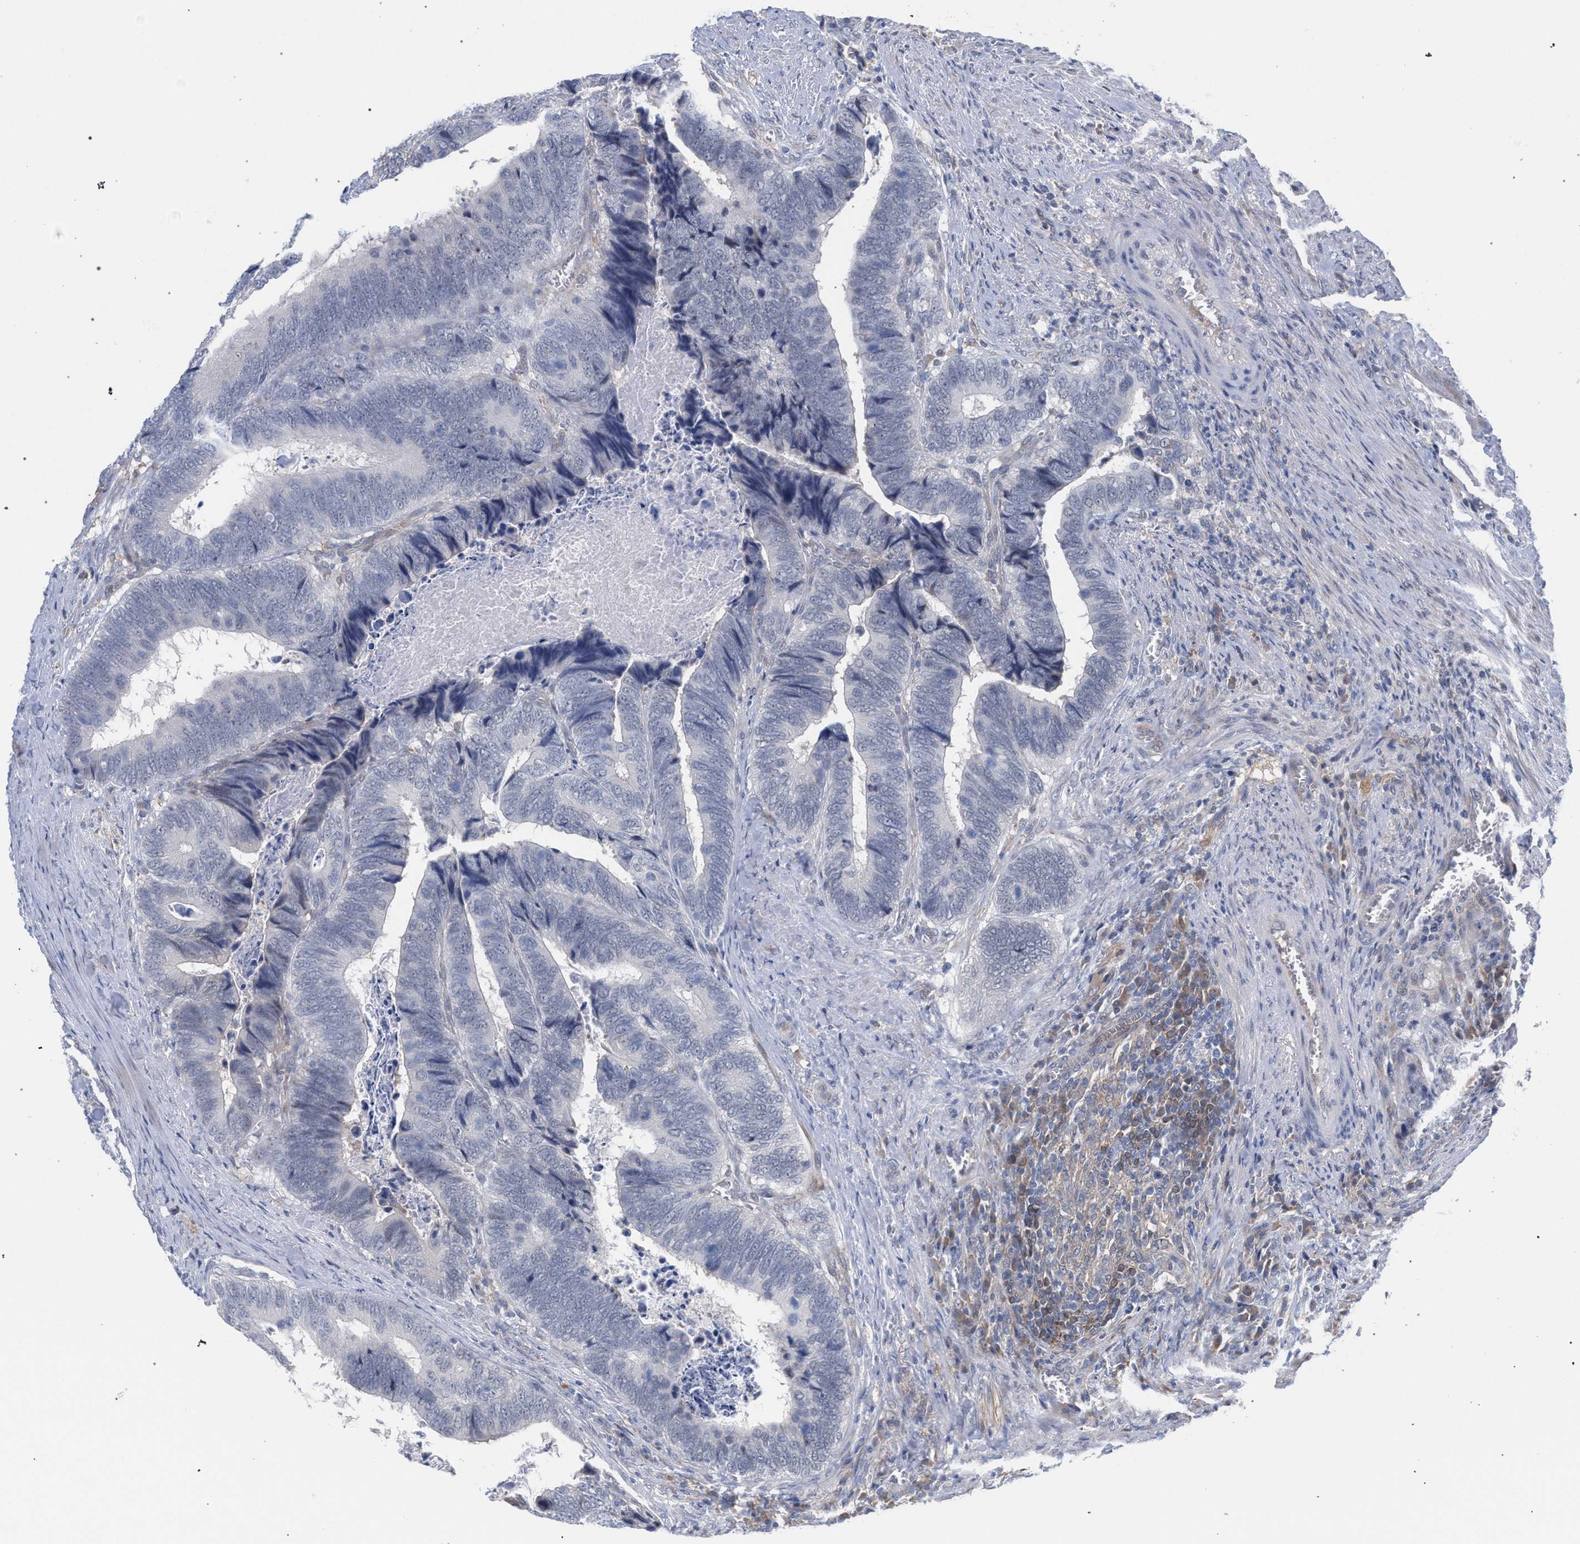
{"staining": {"intensity": "negative", "quantity": "none", "location": "none"}, "tissue": "colorectal cancer", "cell_type": "Tumor cells", "image_type": "cancer", "snomed": [{"axis": "morphology", "description": "Adenocarcinoma, NOS"}, {"axis": "topography", "description": "Colon"}], "caption": "Tumor cells are negative for protein expression in human colorectal cancer (adenocarcinoma). (IHC, brightfield microscopy, high magnification).", "gene": "FHOD3", "patient": {"sex": "male", "age": 72}}